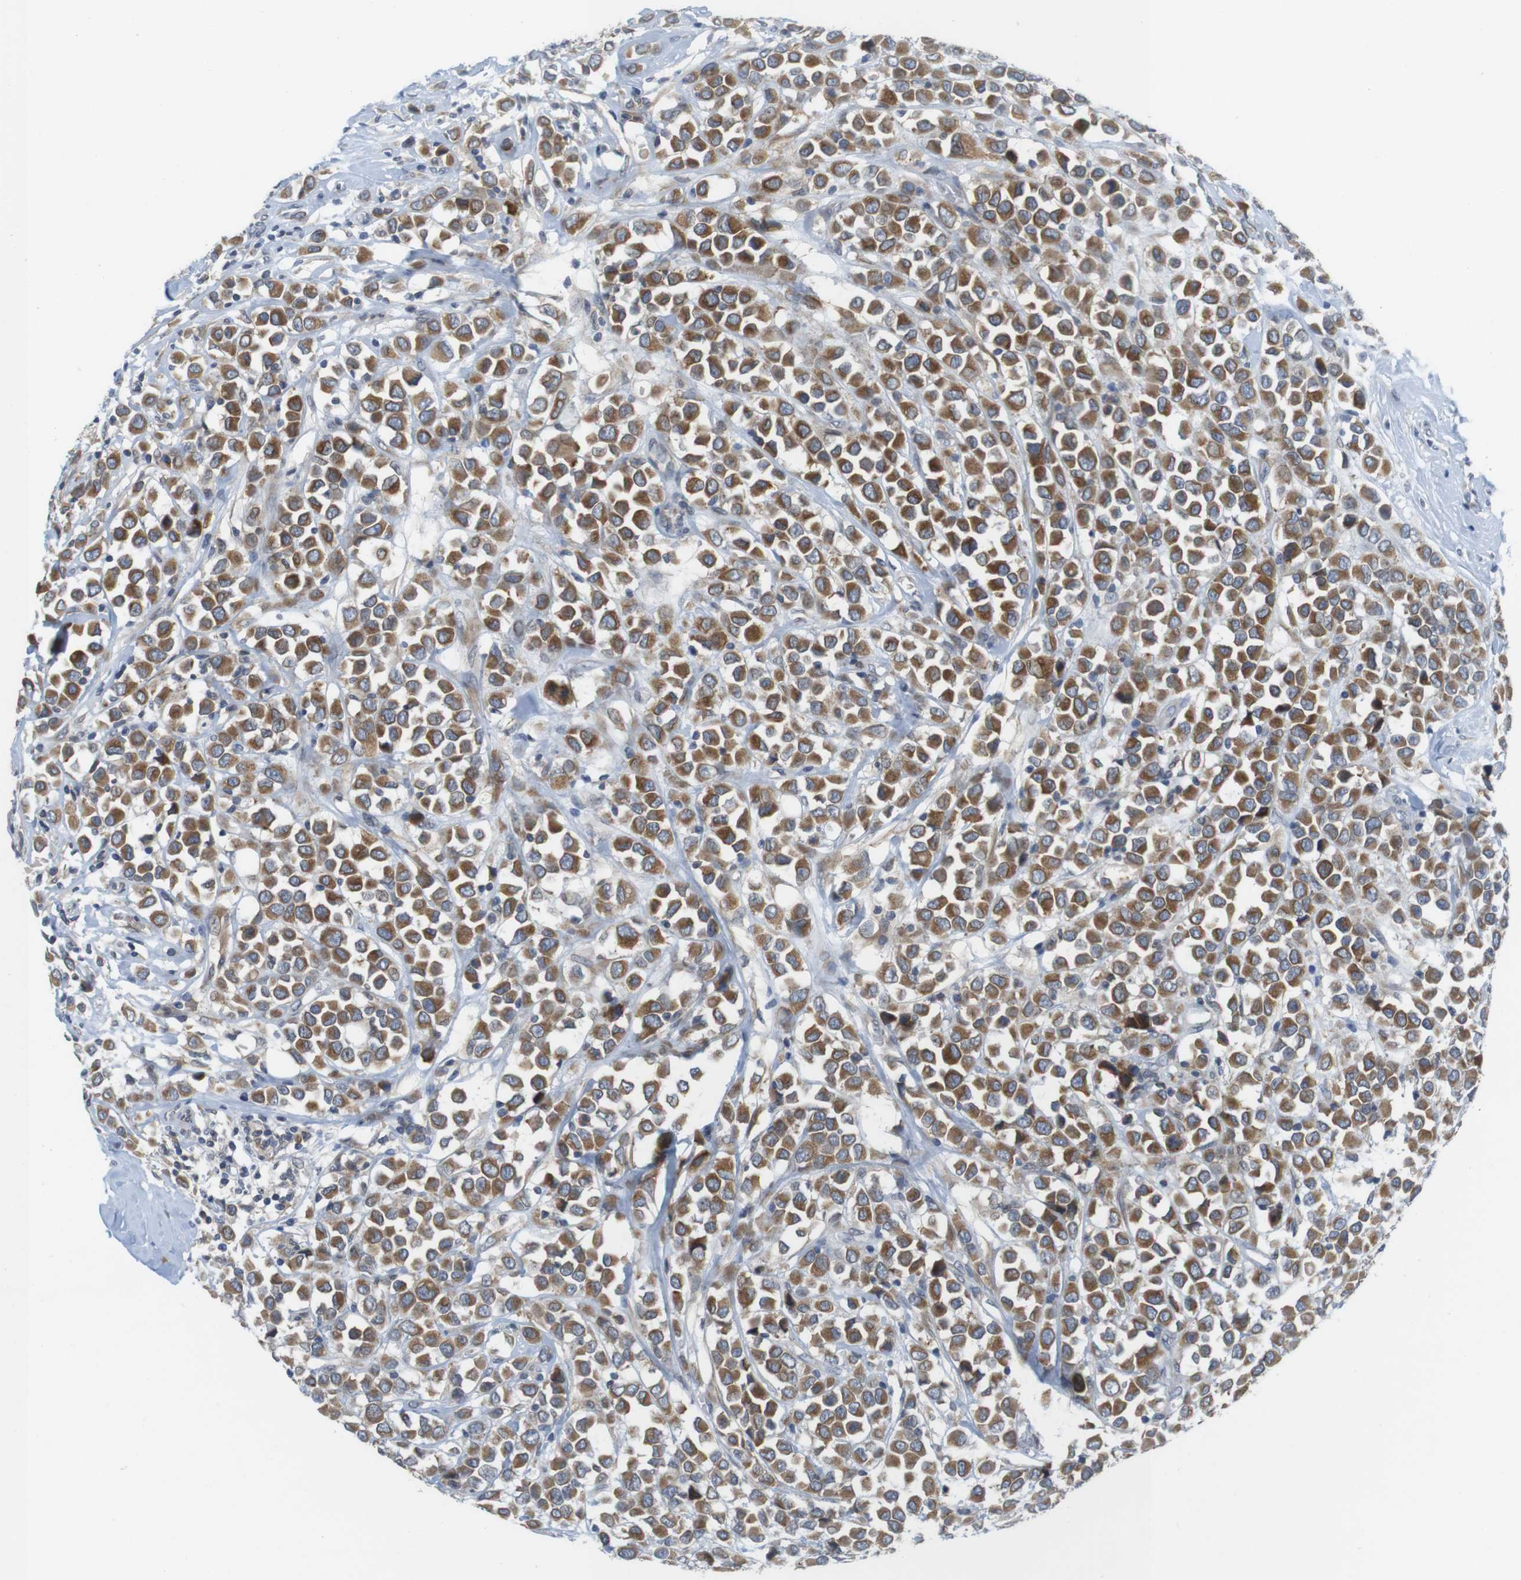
{"staining": {"intensity": "moderate", "quantity": ">75%", "location": "cytoplasmic/membranous"}, "tissue": "breast cancer", "cell_type": "Tumor cells", "image_type": "cancer", "snomed": [{"axis": "morphology", "description": "Duct carcinoma"}, {"axis": "topography", "description": "Breast"}], "caption": "IHC photomicrograph of neoplastic tissue: intraductal carcinoma (breast) stained using immunohistochemistry shows medium levels of moderate protein expression localized specifically in the cytoplasmic/membranous of tumor cells, appearing as a cytoplasmic/membranous brown color.", "gene": "ERGIC3", "patient": {"sex": "female", "age": 61}}